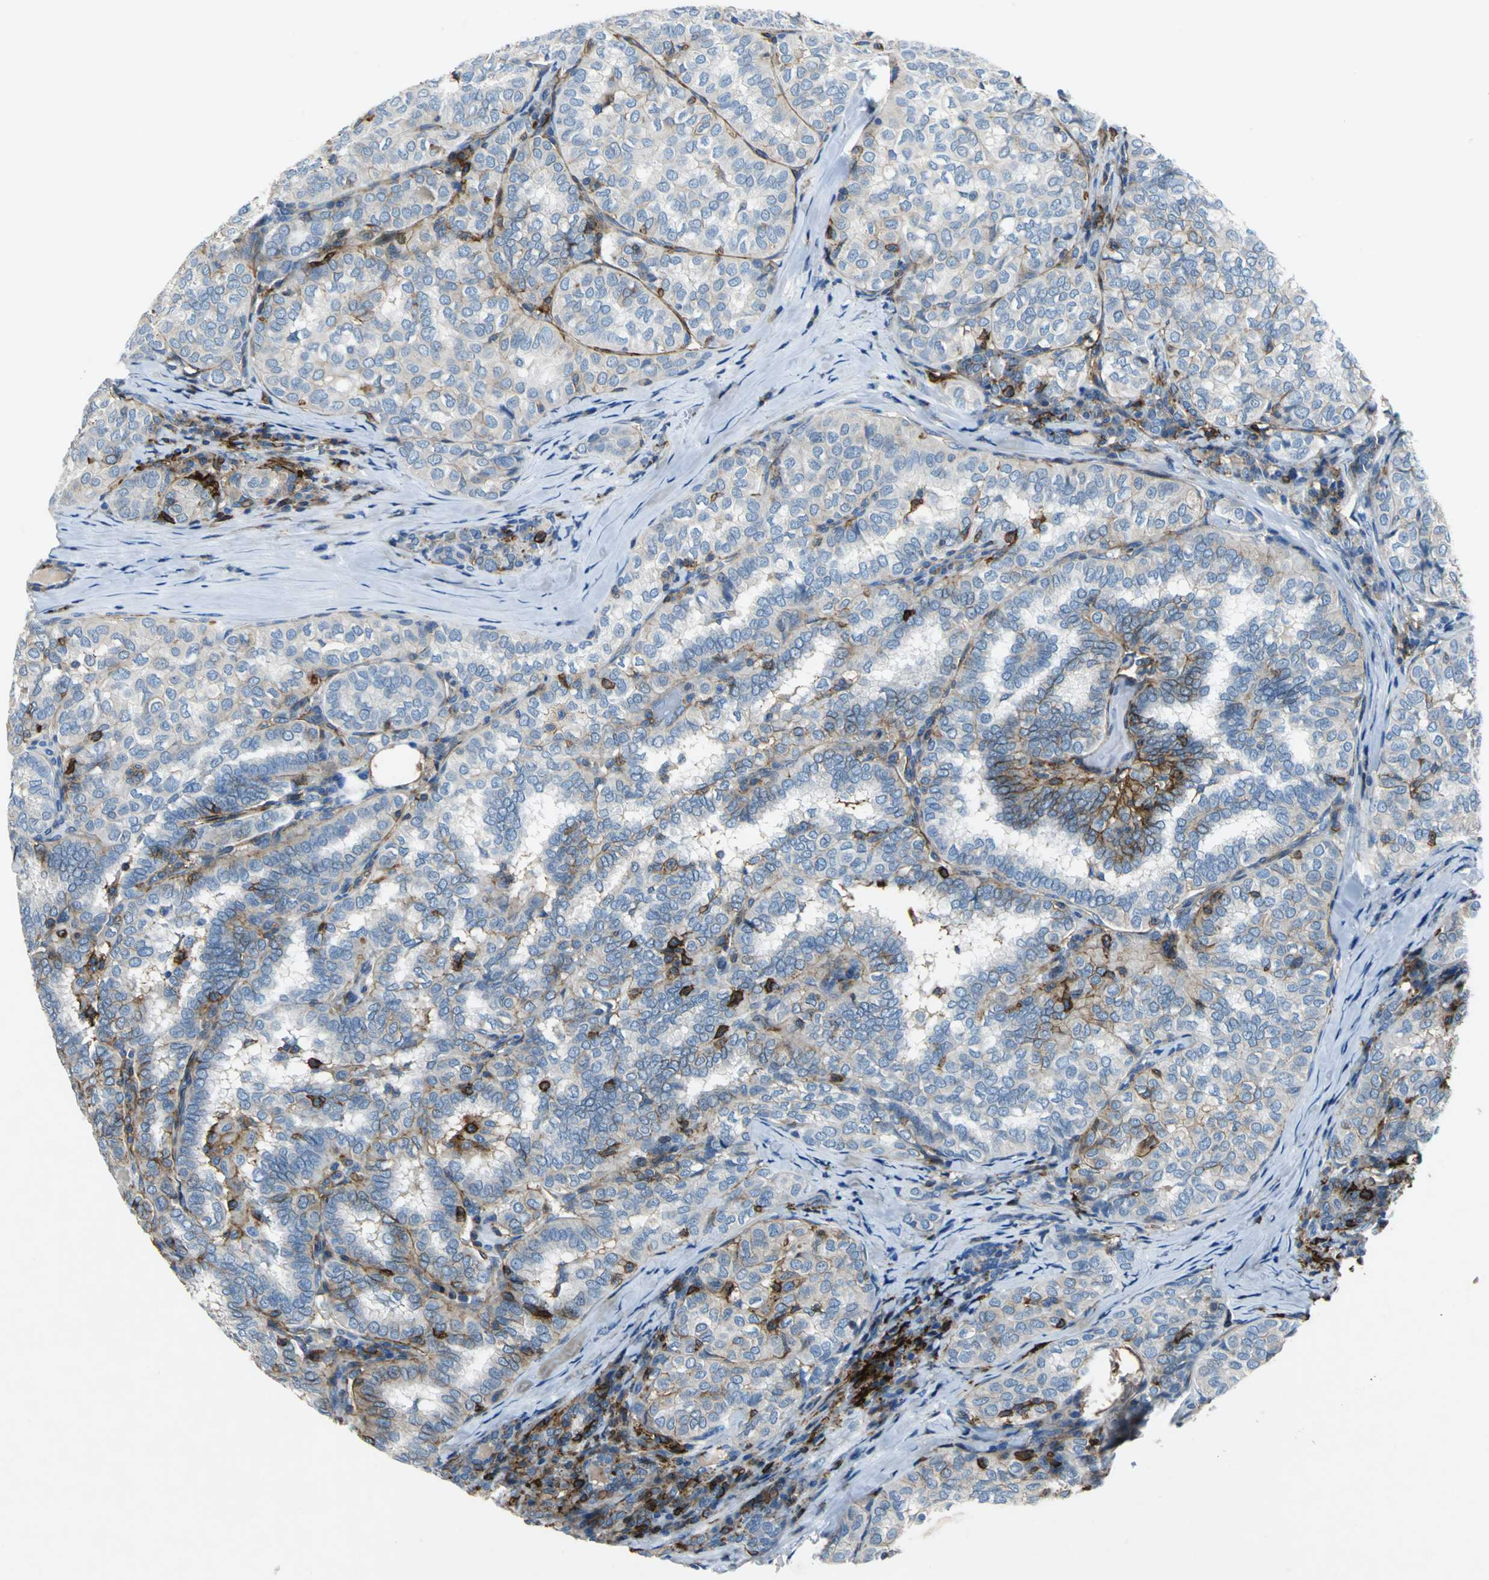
{"staining": {"intensity": "moderate", "quantity": "25%-75%", "location": "cytoplasmic/membranous"}, "tissue": "thyroid cancer", "cell_type": "Tumor cells", "image_type": "cancer", "snomed": [{"axis": "morphology", "description": "Normal tissue, NOS"}, {"axis": "morphology", "description": "Papillary adenocarcinoma, NOS"}, {"axis": "topography", "description": "Thyroid gland"}], "caption": "Human thyroid cancer stained for a protein (brown) shows moderate cytoplasmic/membranous positive expression in about 25%-75% of tumor cells.", "gene": "RPS13", "patient": {"sex": "female", "age": 30}}